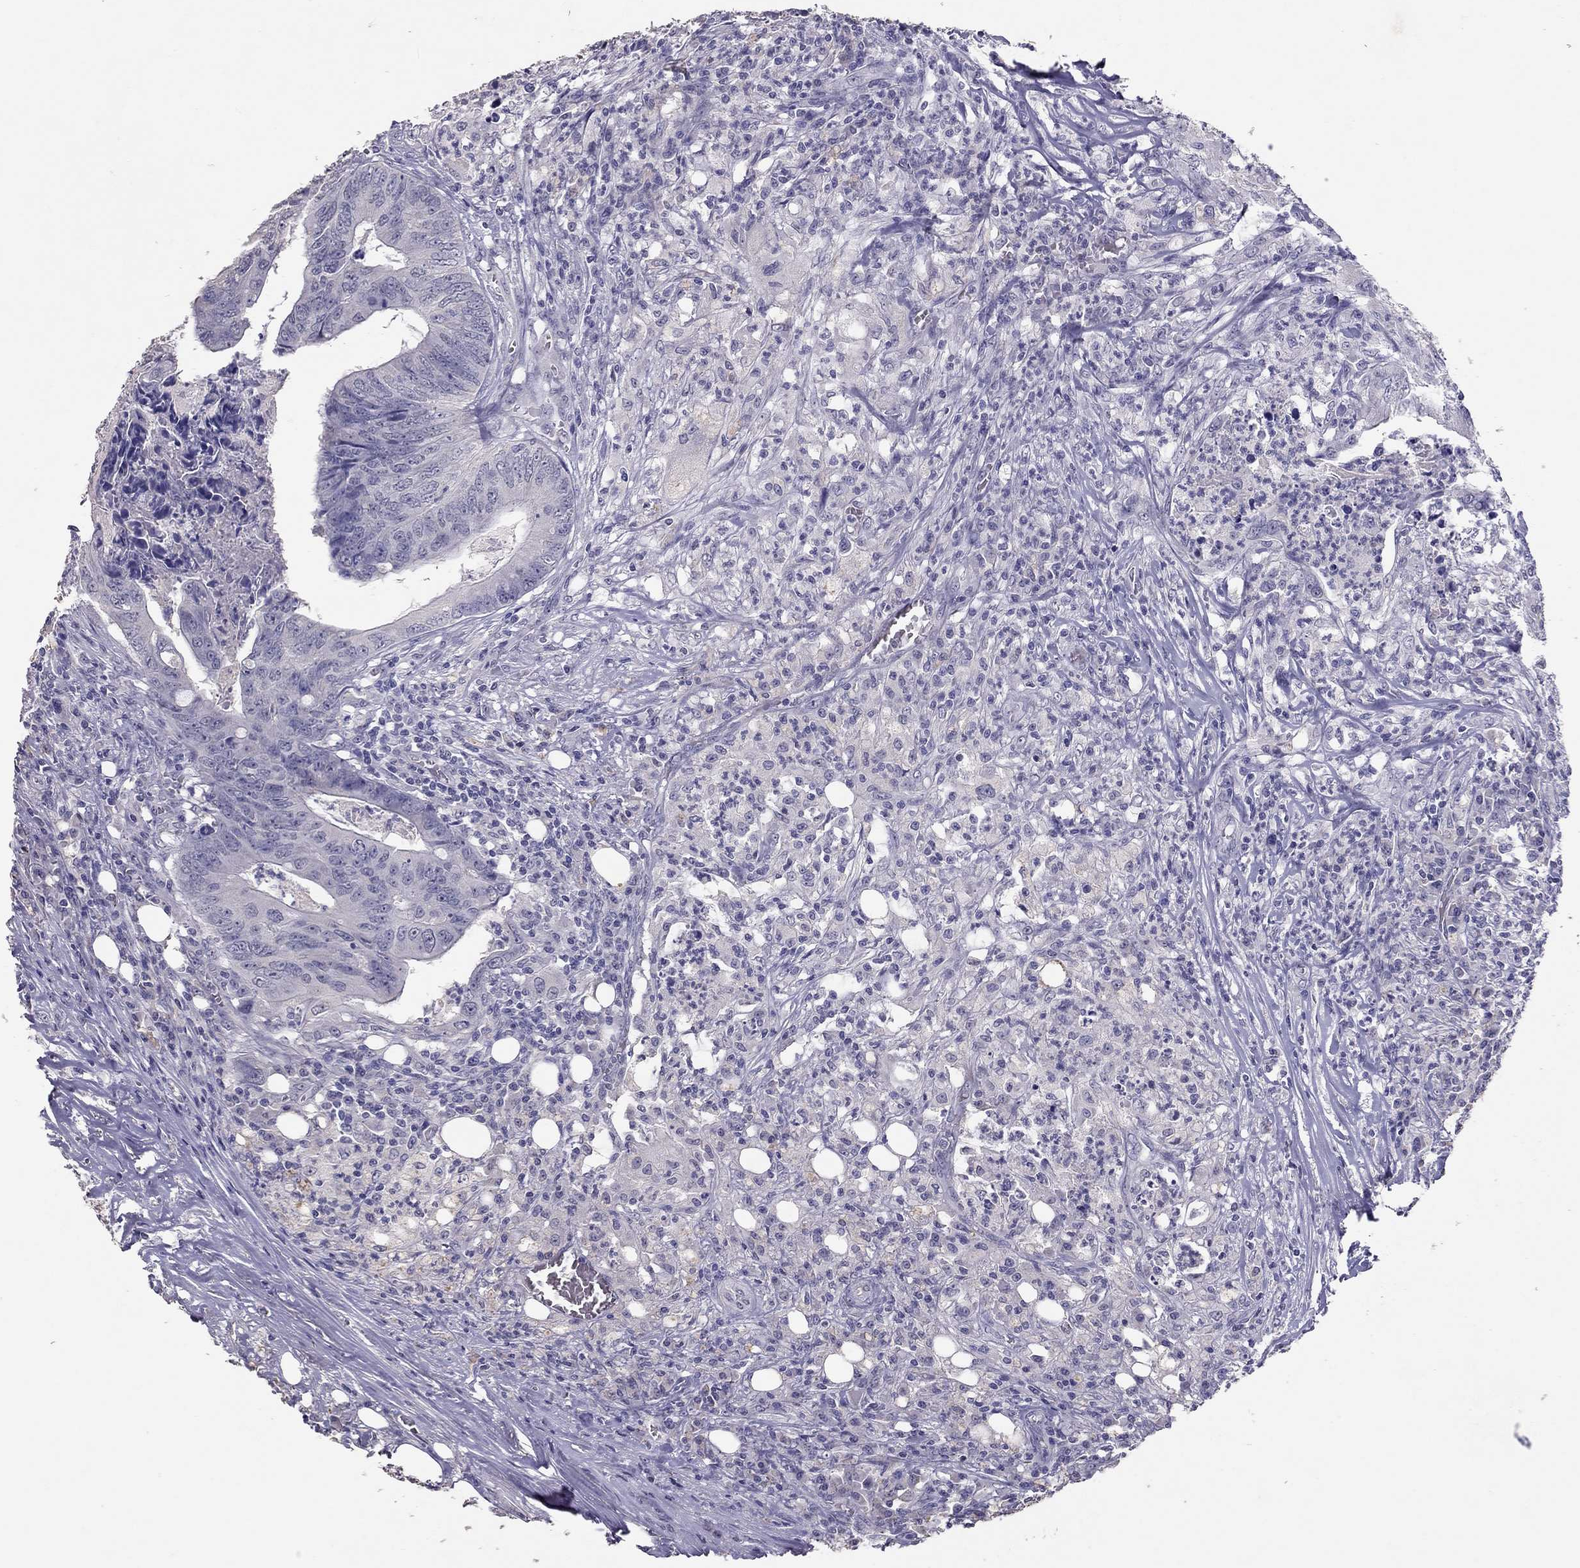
{"staining": {"intensity": "negative", "quantity": "none", "location": "none"}, "tissue": "colorectal cancer", "cell_type": "Tumor cells", "image_type": "cancer", "snomed": [{"axis": "morphology", "description": "Adenocarcinoma, NOS"}, {"axis": "topography", "description": "Colon"}], "caption": "Colorectal cancer was stained to show a protein in brown. There is no significant staining in tumor cells.", "gene": "PSMB11", "patient": {"sex": "male", "age": 84}}